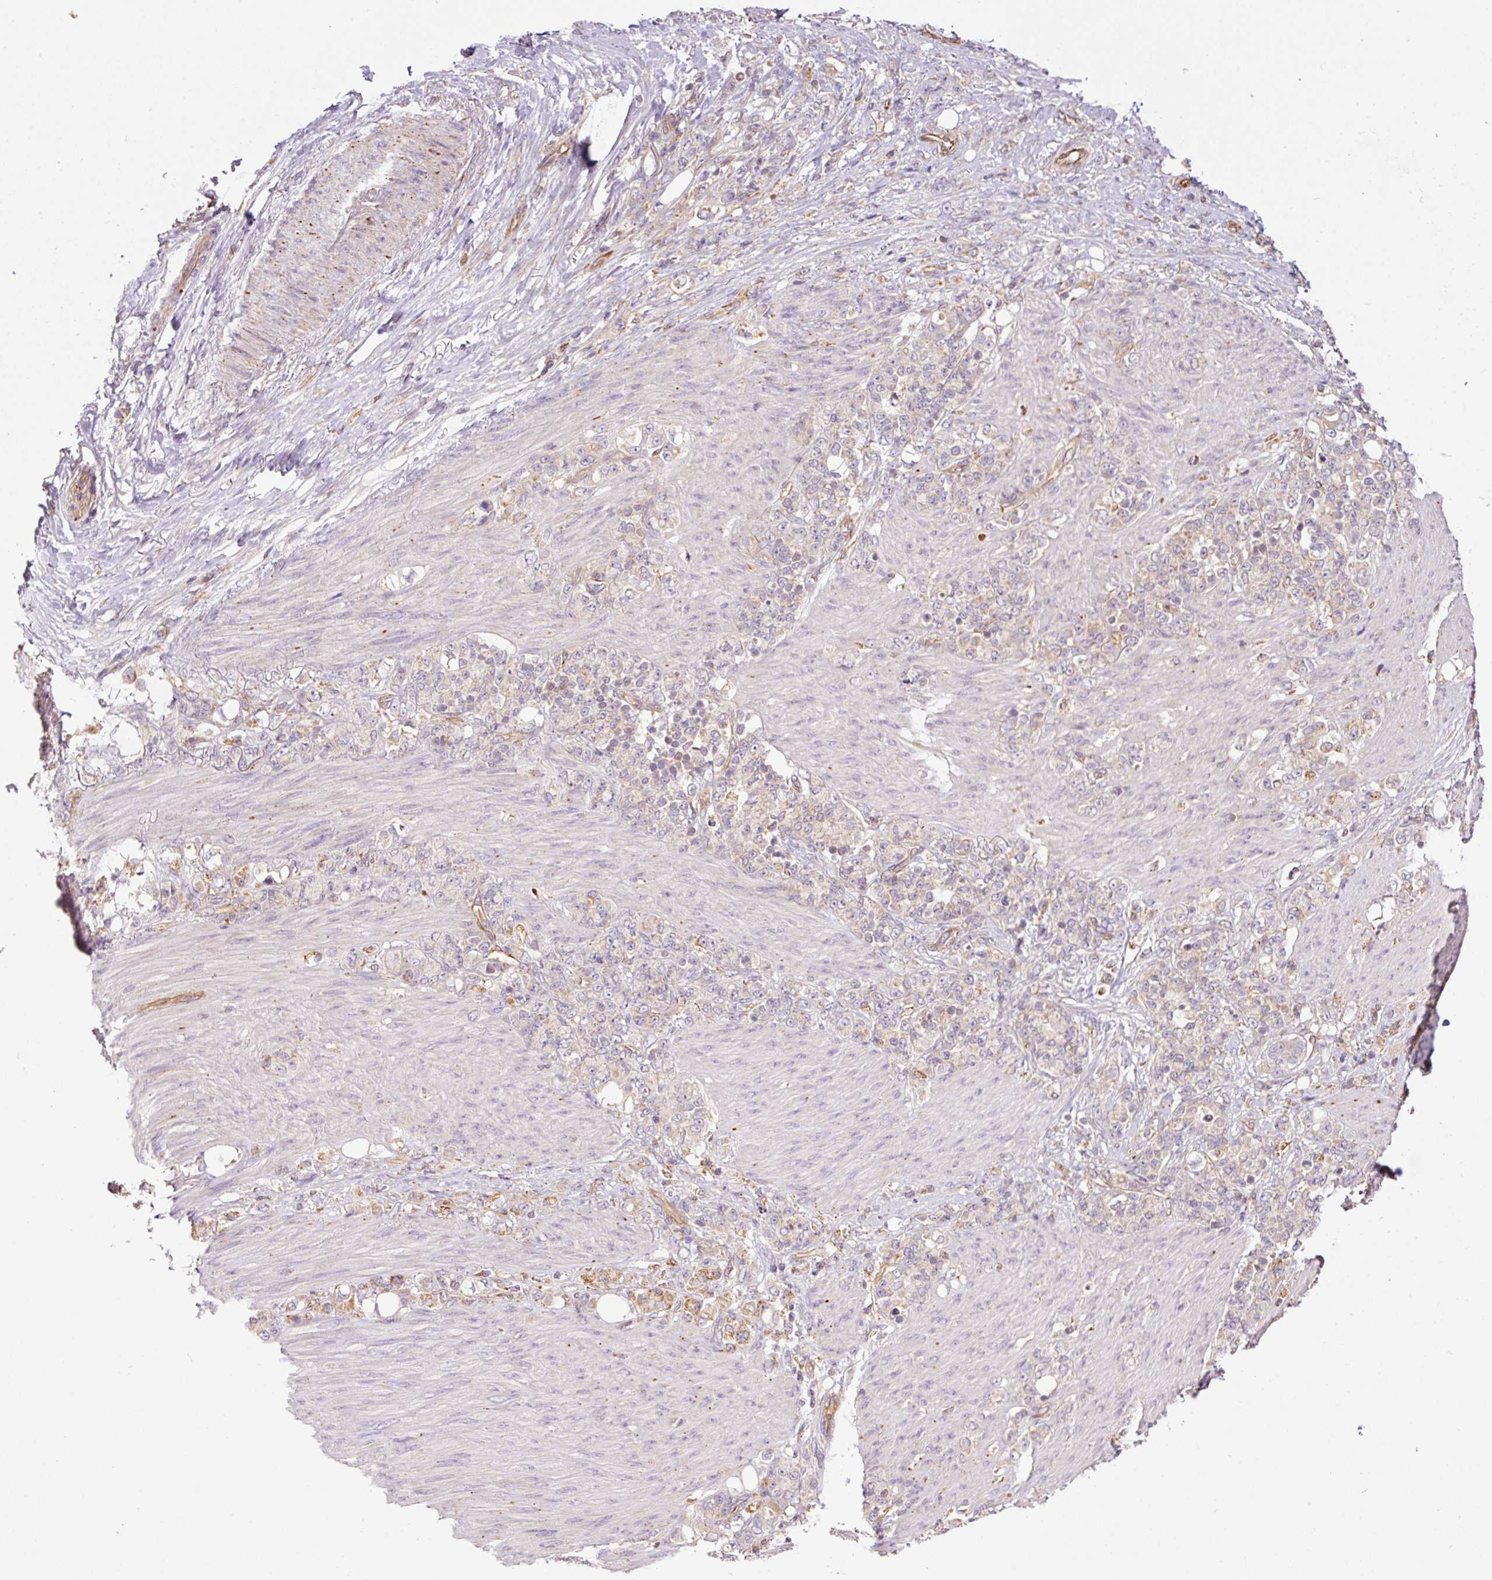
{"staining": {"intensity": "moderate", "quantity": "<25%", "location": "cytoplasmic/membranous"}, "tissue": "stomach cancer", "cell_type": "Tumor cells", "image_type": "cancer", "snomed": [{"axis": "morphology", "description": "Normal tissue, NOS"}, {"axis": "morphology", "description": "Adenocarcinoma, NOS"}, {"axis": "topography", "description": "Stomach"}], "caption": "This micrograph reveals stomach cancer (adenocarcinoma) stained with immunohistochemistry to label a protein in brown. The cytoplasmic/membranous of tumor cells show moderate positivity for the protein. Nuclei are counter-stained blue.", "gene": "PCK2", "patient": {"sex": "female", "age": 79}}